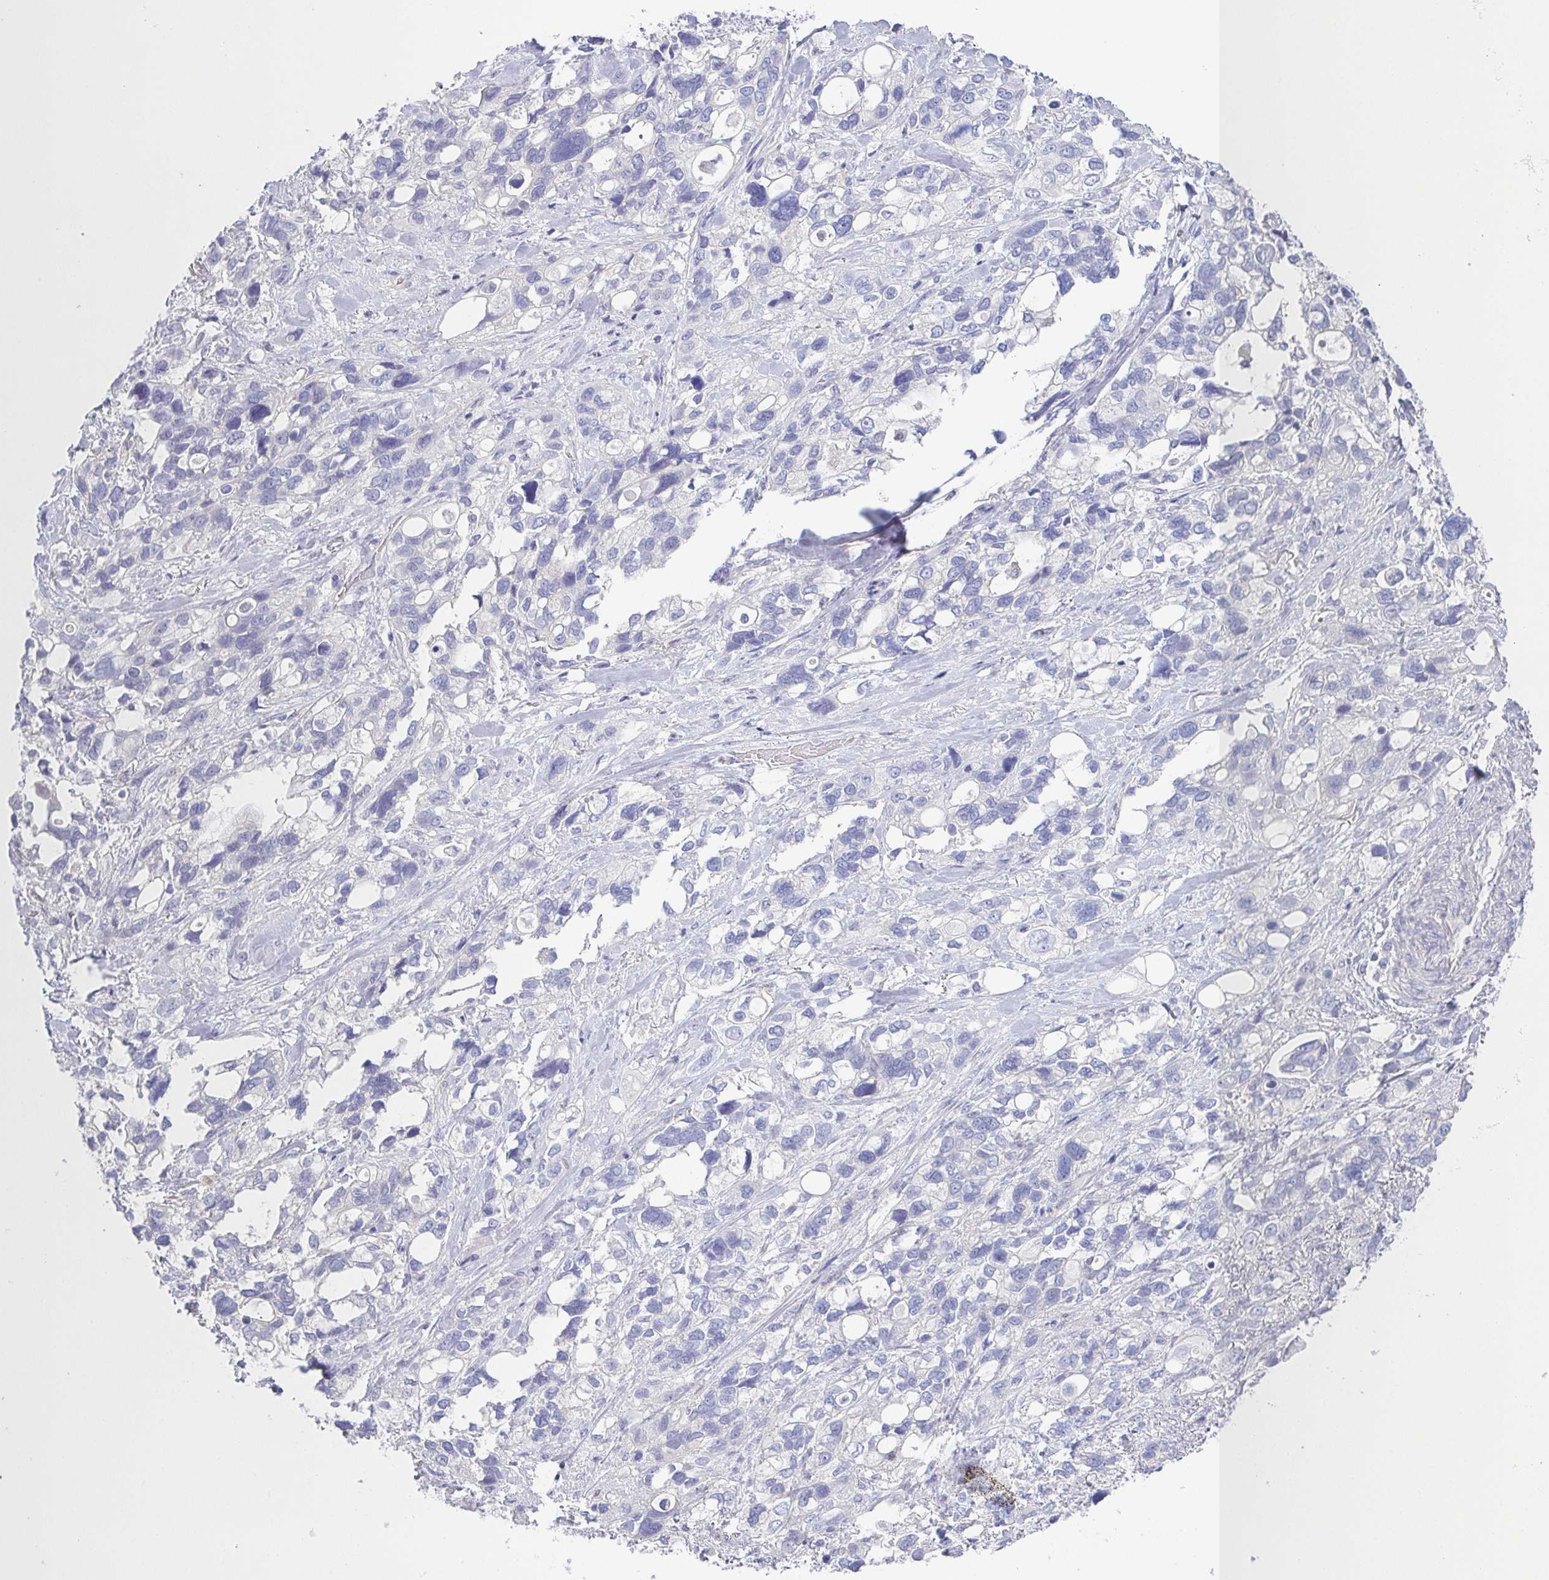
{"staining": {"intensity": "negative", "quantity": "none", "location": "none"}, "tissue": "stomach cancer", "cell_type": "Tumor cells", "image_type": "cancer", "snomed": [{"axis": "morphology", "description": "Adenocarcinoma, NOS"}, {"axis": "topography", "description": "Stomach, upper"}], "caption": "Human stomach adenocarcinoma stained for a protein using immunohistochemistry (IHC) exhibits no positivity in tumor cells.", "gene": "PKDREJ", "patient": {"sex": "female", "age": 81}}